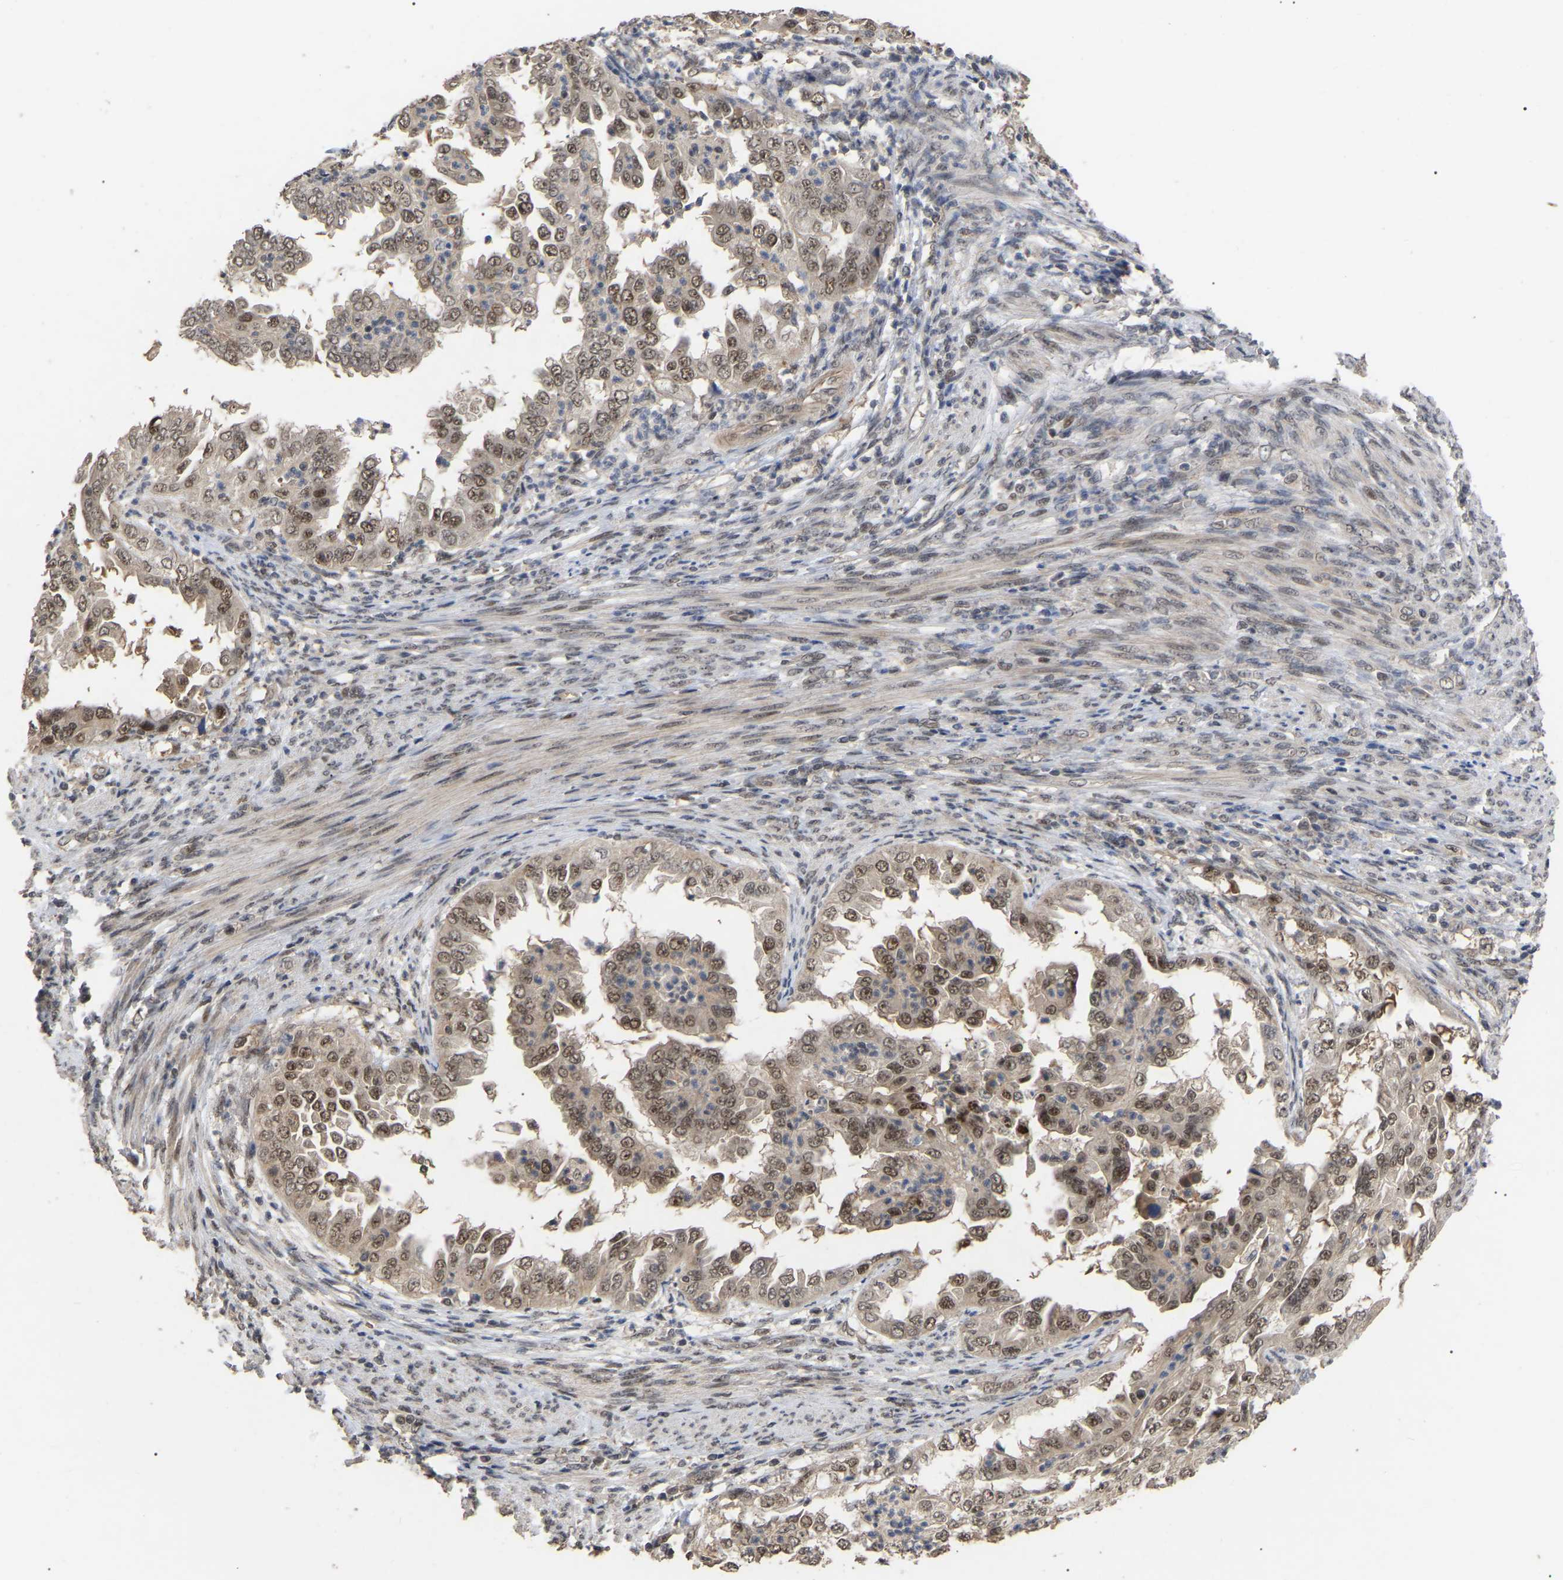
{"staining": {"intensity": "moderate", "quantity": ">75%", "location": "cytoplasmic/membranous,nuclear"}, "tissue": "endometrial cancer", "cell_type": "Tumor cells", "image_type": "cancer", "snomed": [{"axis": "morphology", "description": "Adenocarcinoma, NOS"}, {"axis": "topography", "description": "Endometrium"}], "caption": "Human endometrial cancer (adenocarcinoma) stained with a brown dye exhibits moderate cytoplasmic/membranous and nuclear positive expression in about >75% of tumor cells.", "gene": "JAZF1", "patient": {"sex": "female", "age": 85}}